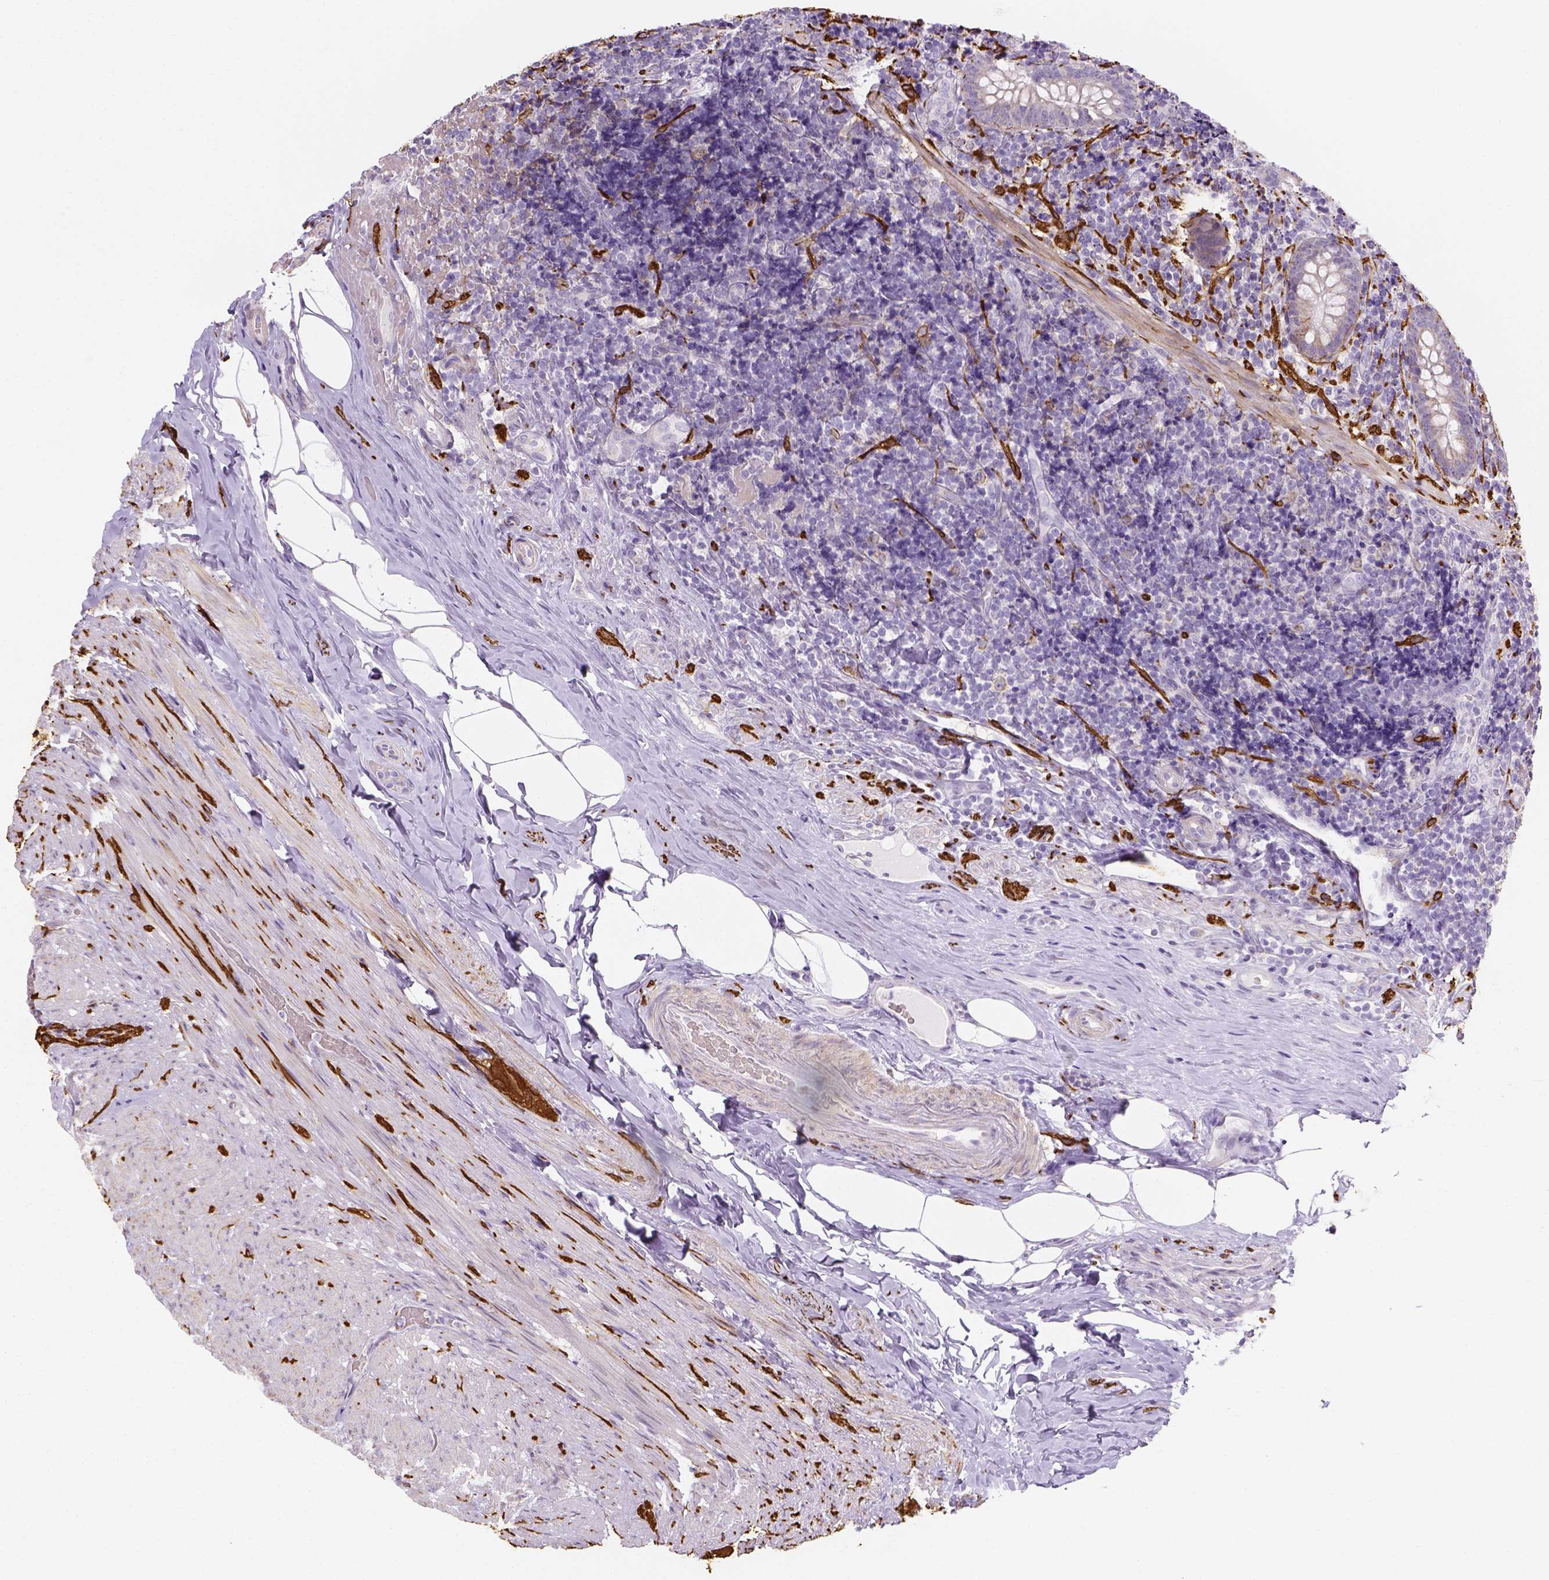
{"staining": {"intensity": "negative", "quantity": "none", "location": "none"}, "tissue": "appendix", "cell_type": "Glandular cells", "image_type": "normal", "snomed": [{"axis": "morphology", "description": "Normal tissue, NOS"}, {"axis": "topography", "description": "Appendix"}], "caption": "Appendix stained for a protein using immunohistochemistry displays no staining glandular cells.", "gene": "CACNB1", "patient": {"sex": "male", "age": 47}}